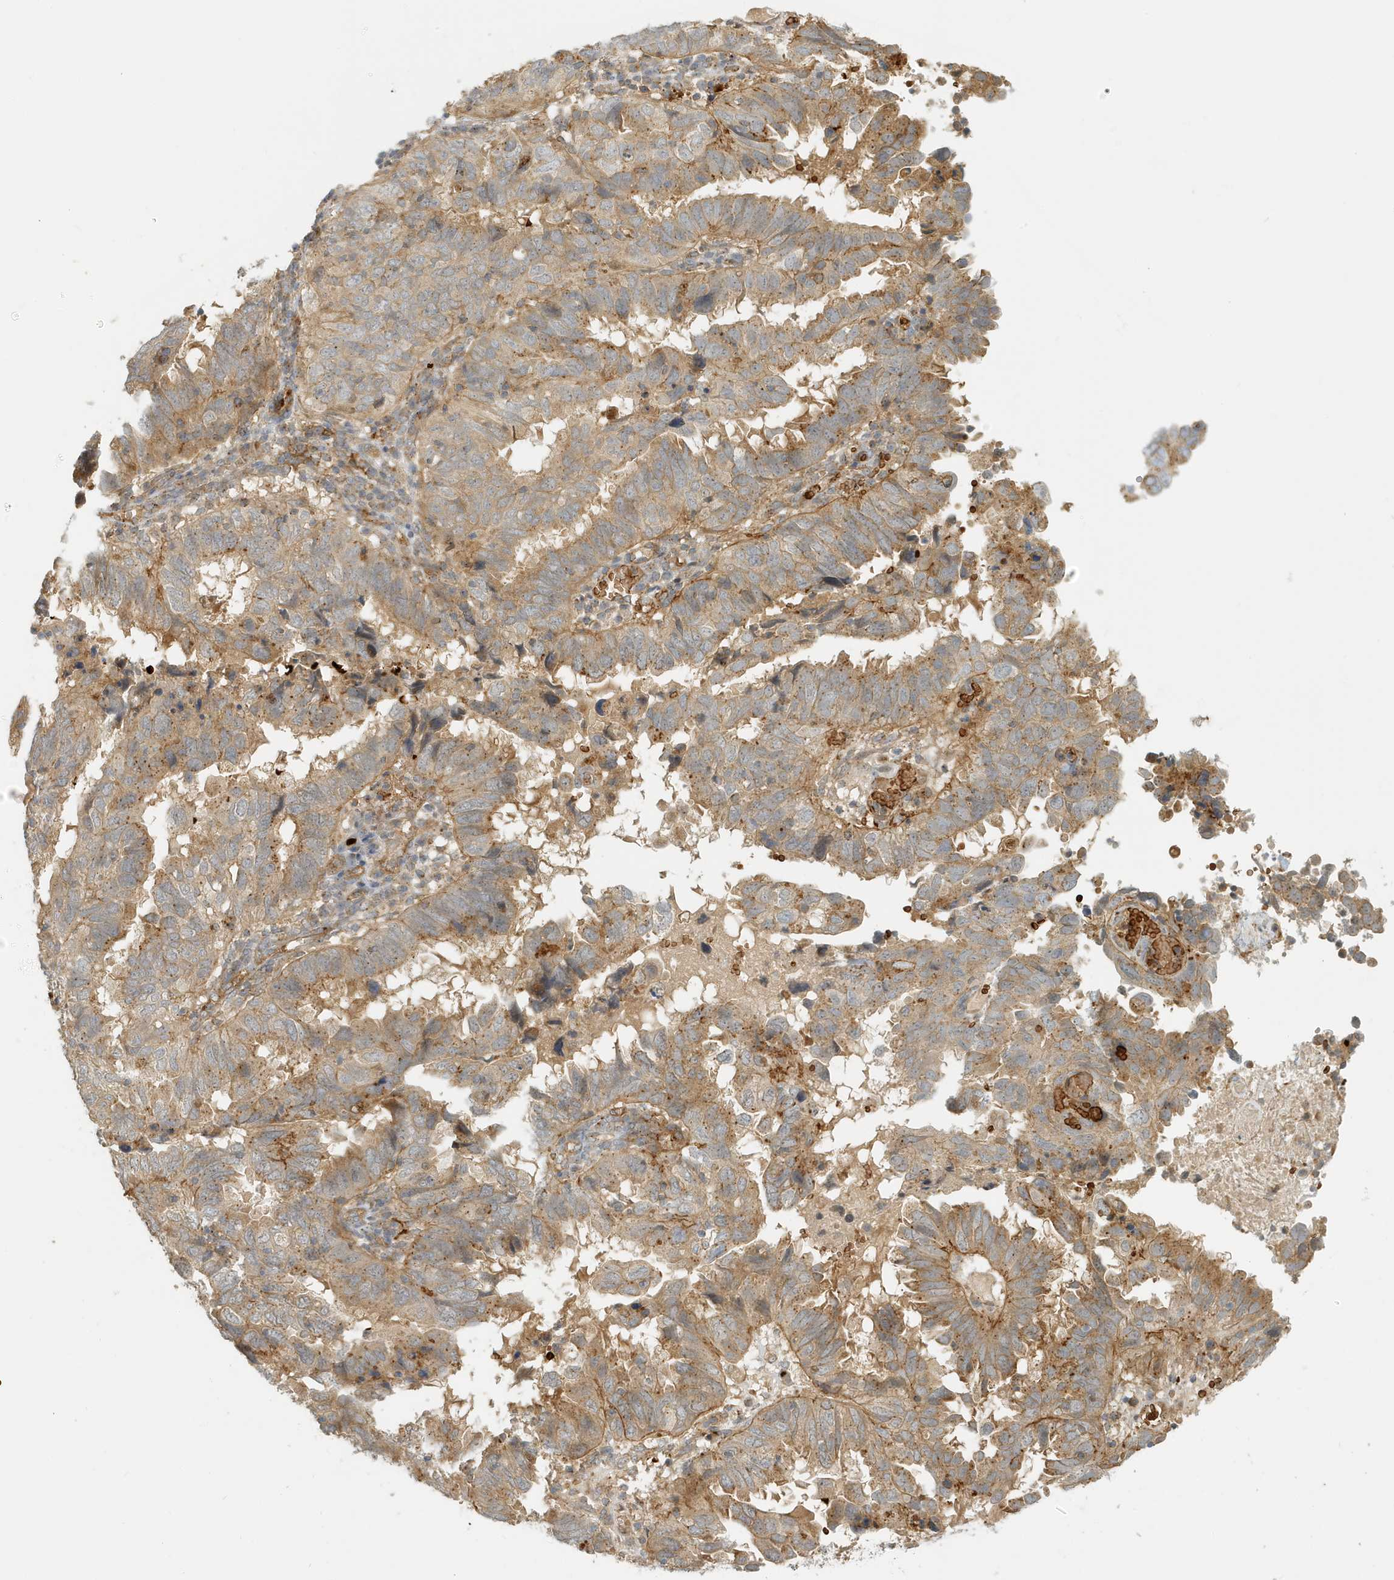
{"staining": {"intensity": "moderate", "quantity": "25%-75%", "location": "cytoplasmic/membranous"}, "tissue": "endometrial cancer", "cell_type": "Tumor cells", "image_type": "cancer", "snomed": [{"axis": "morphology", "description": "Adenocarcinoma, NOS"}, {"axis": "topography", "description": "Uterus"}], "caption": "A photomicrograph of human endometrial adenocarcinoma stained for a protein exhibits moderate cytoplasmic/membranous brown staining in tumor cells.", "gene": "FYCO1", "patient": {"sex": "female", "age": 77}}